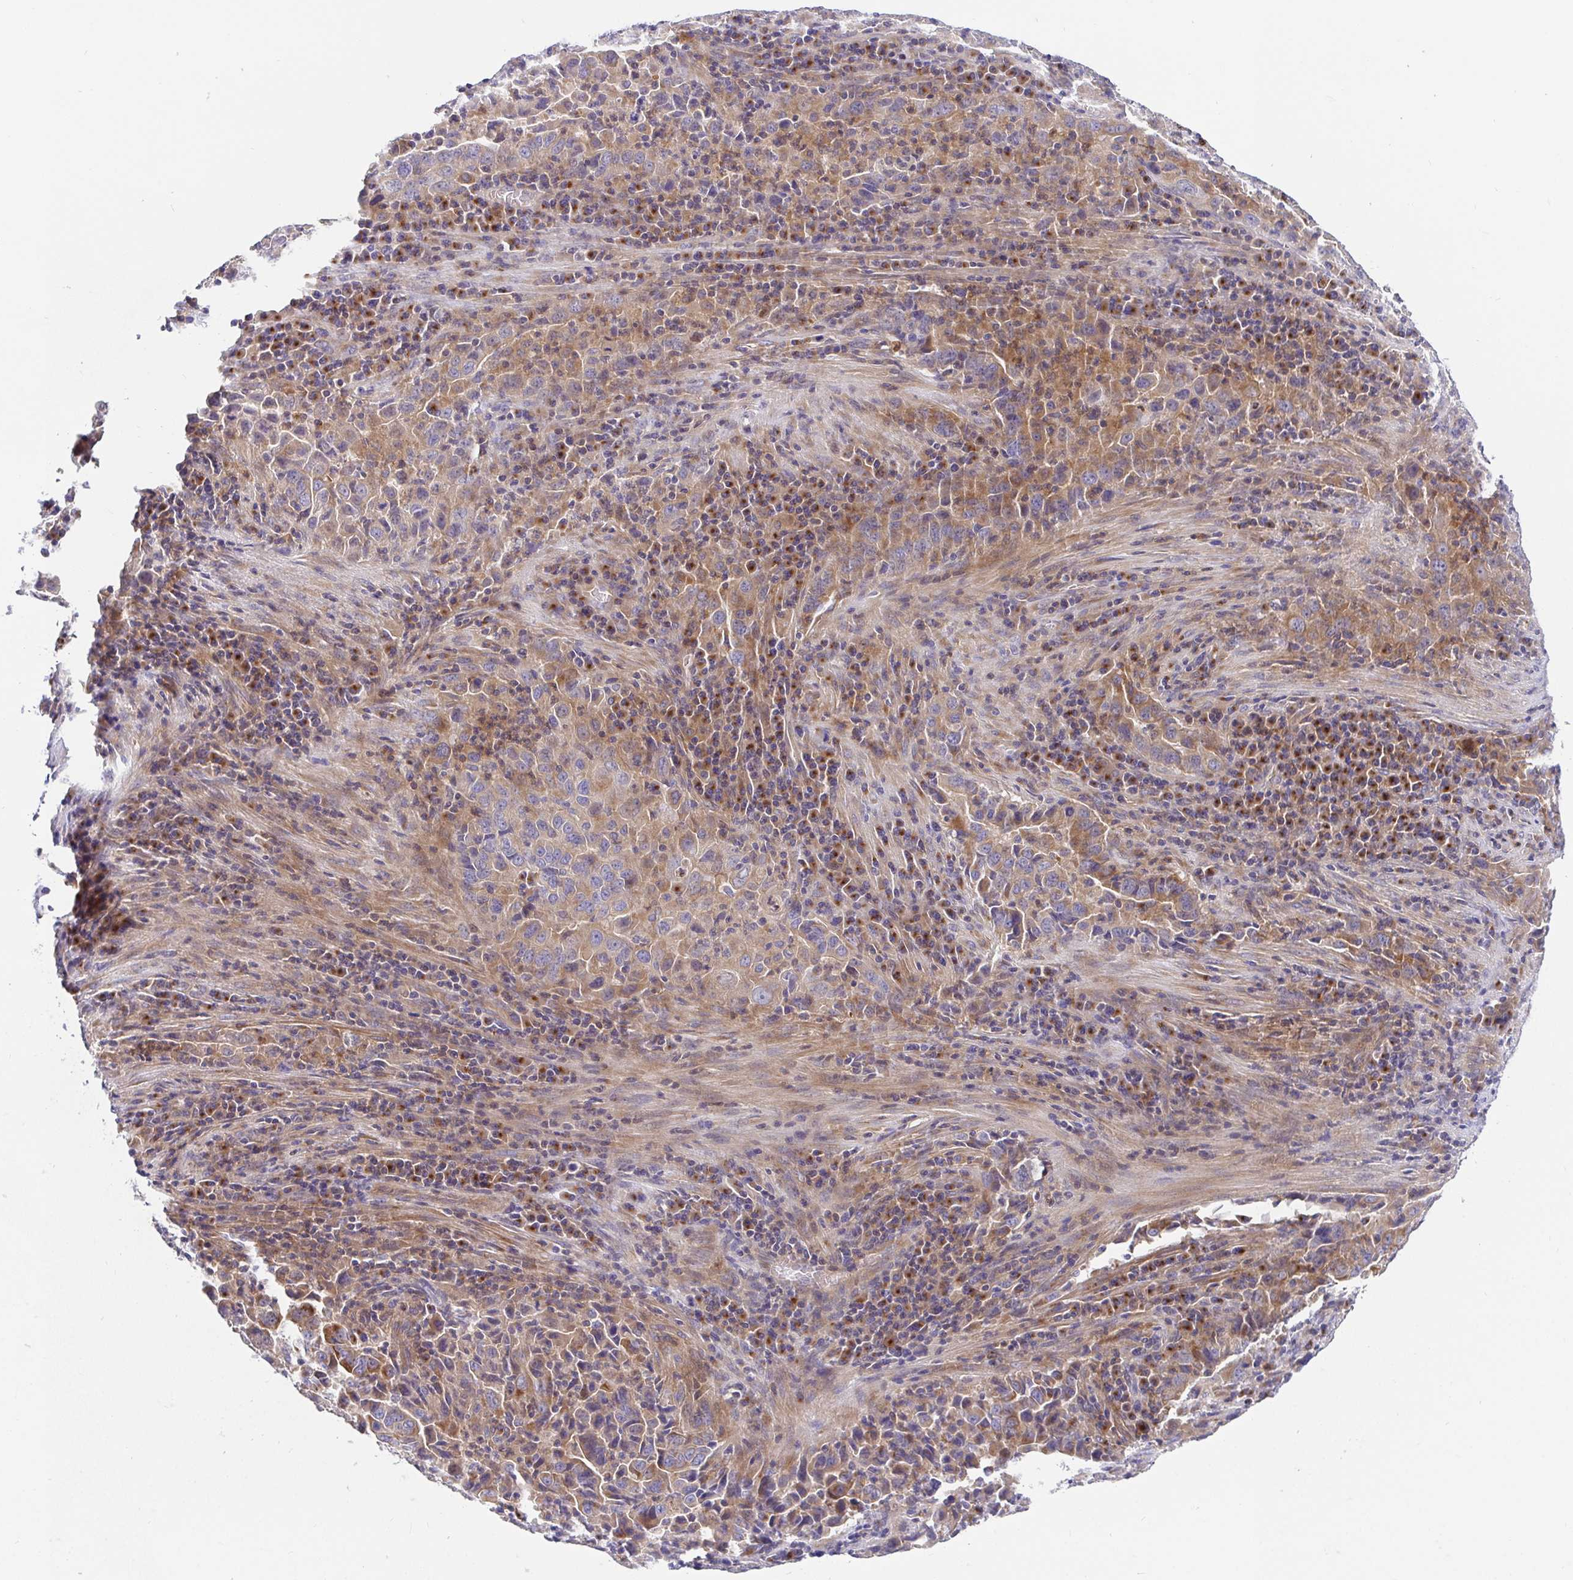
{"staining": {"intensity": "moderate", "quantity": ">75%", "location": "cytoplasmic/membranous"}, "tissue": "lung cancer", "cell_type": "Tumor cells", "image_type": "cancer", "snomed": [{"axis": "morphology", "description": "Adenocarcinoma, NOS"}, {"axis": "topography", "description": "Lung"}], "caption": "Immunohistochemical staining of human lung cancer demonstrates medium levels of moderate cytoplasmic/membranous protein expression in approximately >75% of tumor cells.", "gene": "GOLGA1", "patient": {"sex": "male", "age": 67}}